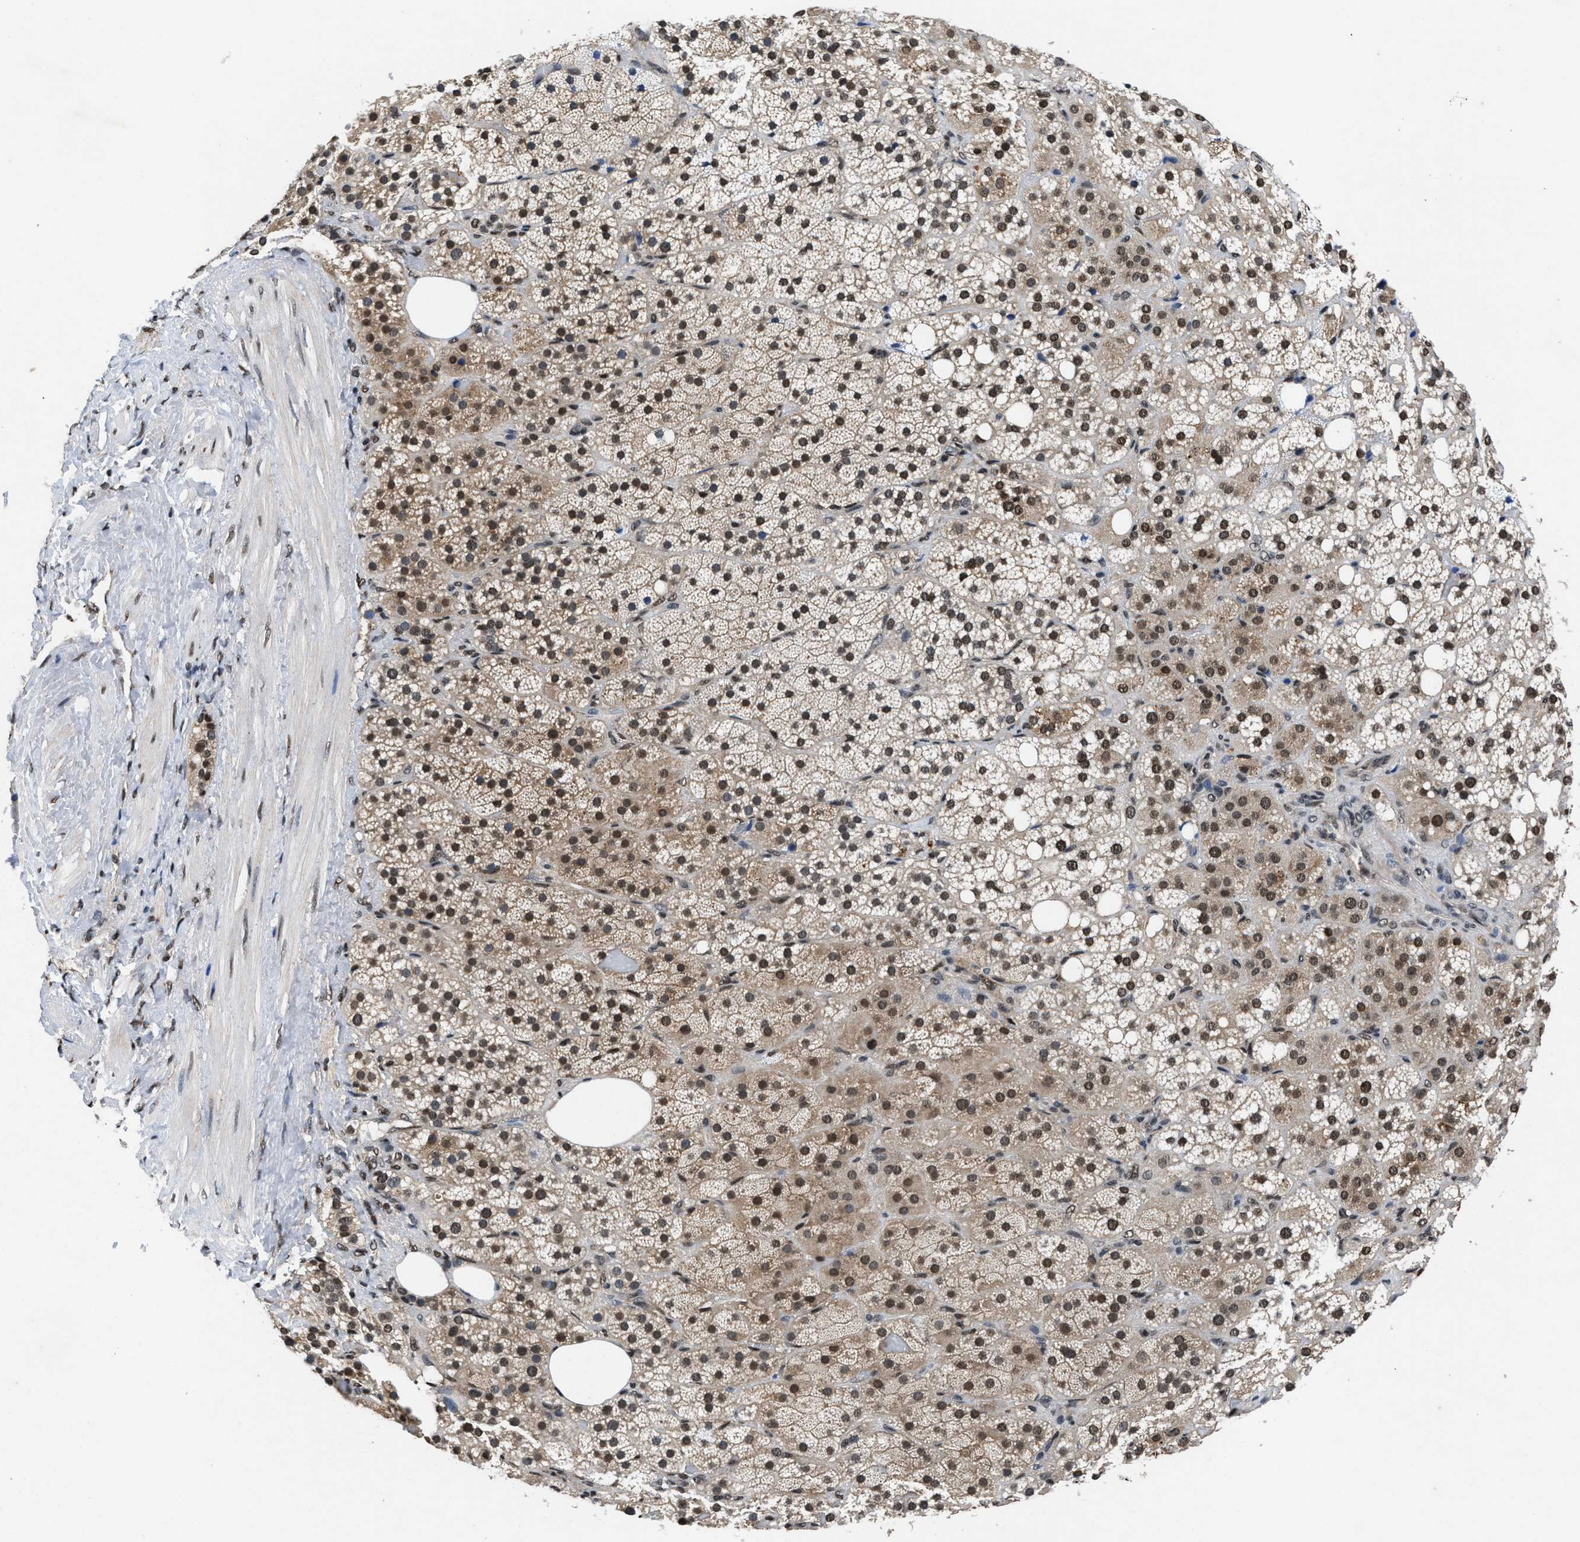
{"staining": {"intensity": "strong", "quantity": ">75%", "location": "nuclear"}, "tissue": "adrenal gland", "cell_type": "Glandular cells", "image_type": "normal", "snomed": [{"axis": "morphology", "description": "Normal tissue, NOS"}, {"axis": "topography", "description": "Adrenal gland"}], "caption": "Immunohistochemistry of benign human adrenal gland demonstrates high levels of strong nuclear staining in approximately >75% of glandular cells.", "gene": "SAFB", "patient": {"sex": "female", "age": 59}}